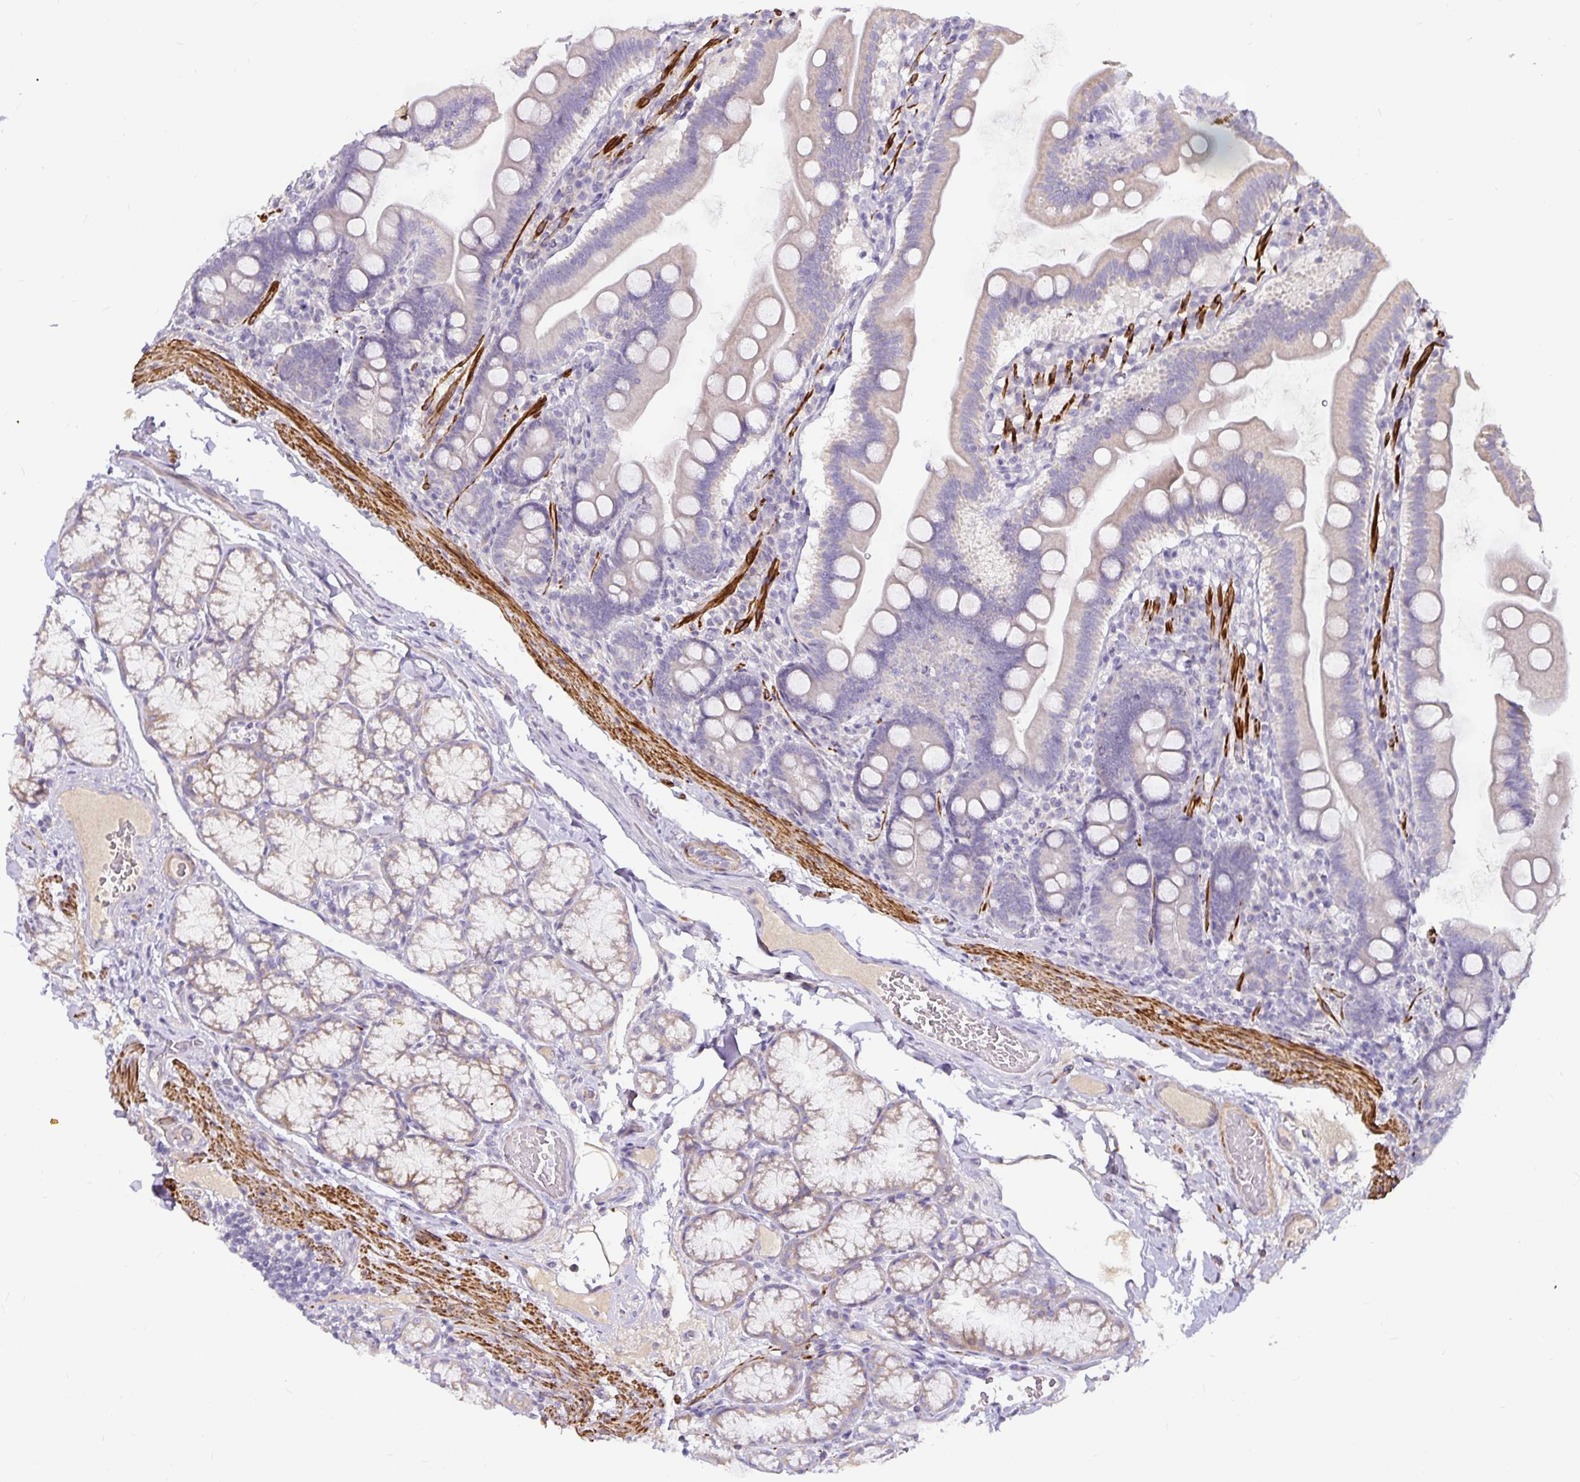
{"staining": {"intensity": "negative", "quantity": "none", "location": "none"}, "tissue": "duodenum", "cell_type": "Glandular cells", "image_type": "normal", "snomed": [{"axis": "morphology", "description": "Normal tissue, NOS"}, {"axis": "topography", "description": "Duodenum"}], "caption": "Human duodenum stained for a protein using IHC exhibits no expression in glandular cells.", "gene": "CA12", "patient": {"sex": "female", "age": 67}}